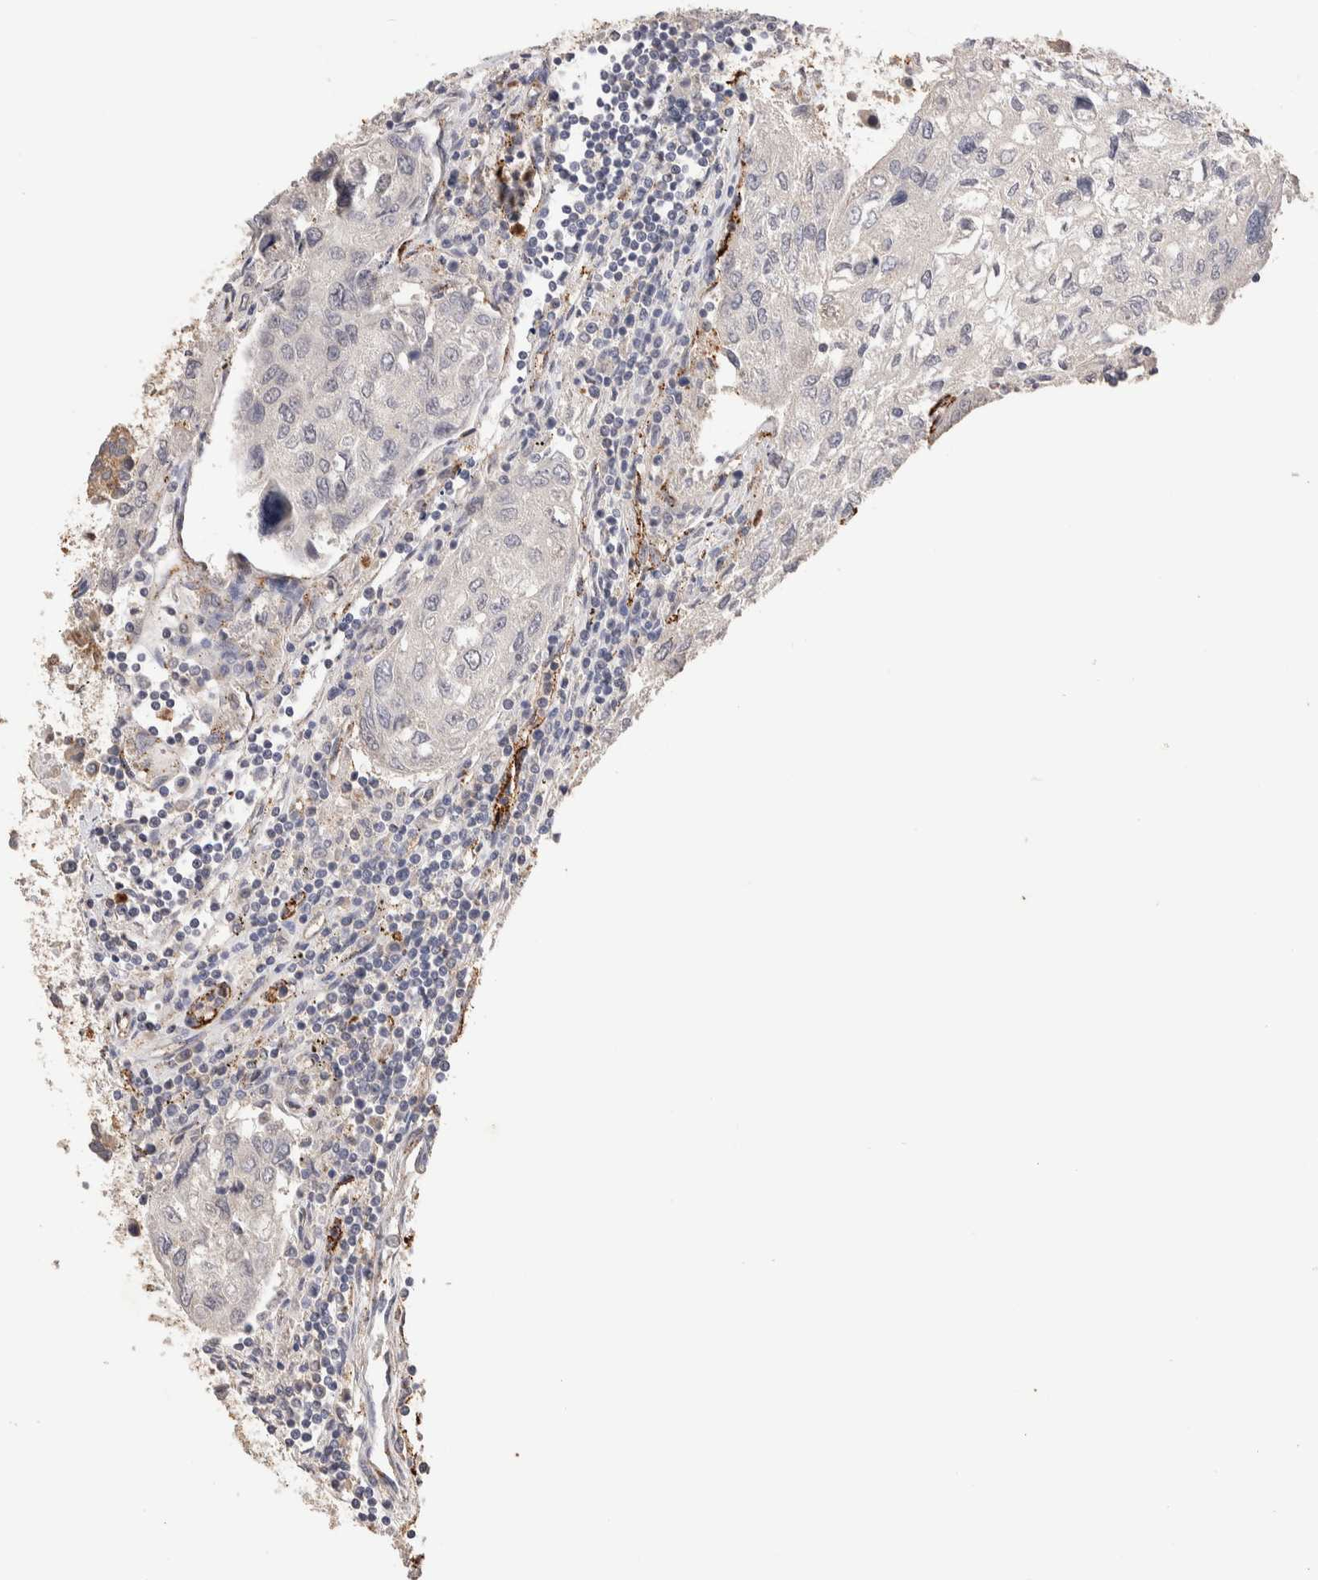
{"staining": {"intensity": "negative", "quantity": "none", "location": "none"}, "tissue": "urothelial cancer", "cell_type": "Tumor cells", "image_type": "cancer", "snomed": [{"axis": "morphology", "description": "Urothelial carcinoma, High grade"}, {"axis": "topography", "description": "Lymph node"}, {"axis": "topography", "description": "Urinary bladder"}], "caption": "This micrograph is of high-grade urothelial carcinoma stained with immunohistochemistry (IHC) to label a protein in brown with the nuclei are counter-stained blue. There is no expression in tumor cells.", "gene": "NSMAF", "patient": {"sex": "male", "age": 51}}